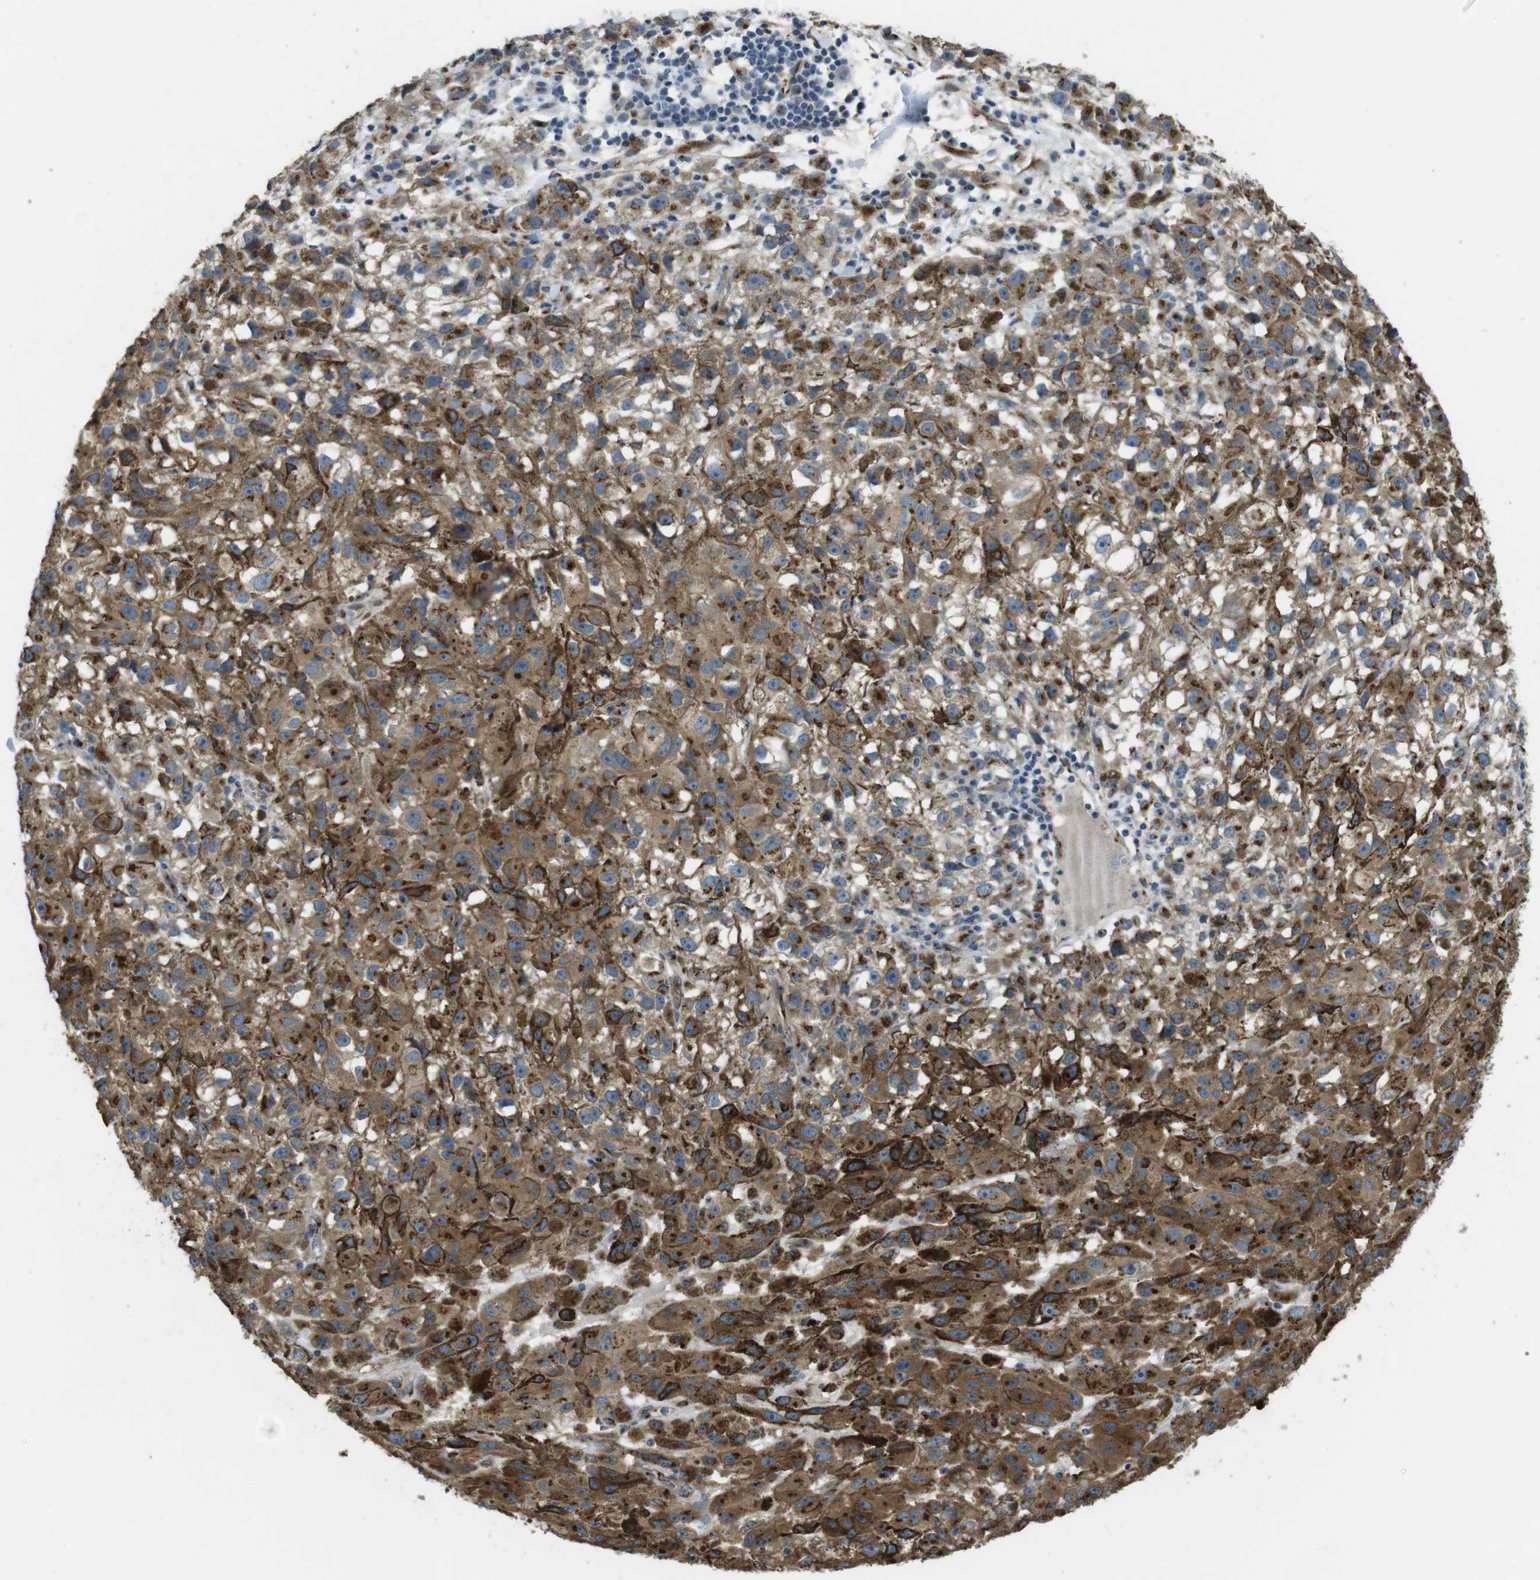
{"staining": {"intensity": "moderate", "quantity": ">75%", "location": "cytoplasmic/membranous"}, "tissue": "melanoma", "cell_type": "Tumor cells", "image_type": "cancer", "snomed": [{"axis": "morphology", "description": "Malignant melanoma, NOS"}, {"axis": "topography", "description": "Skin"}], "caption": "Melanoma stained with immunohistochemistry (IHC) reveals moderate cytoplasmic/membranous expression in about >75% of tumor cells.", "gene": "RAB6A", "patient": {"sex": "female", "age": 104}}